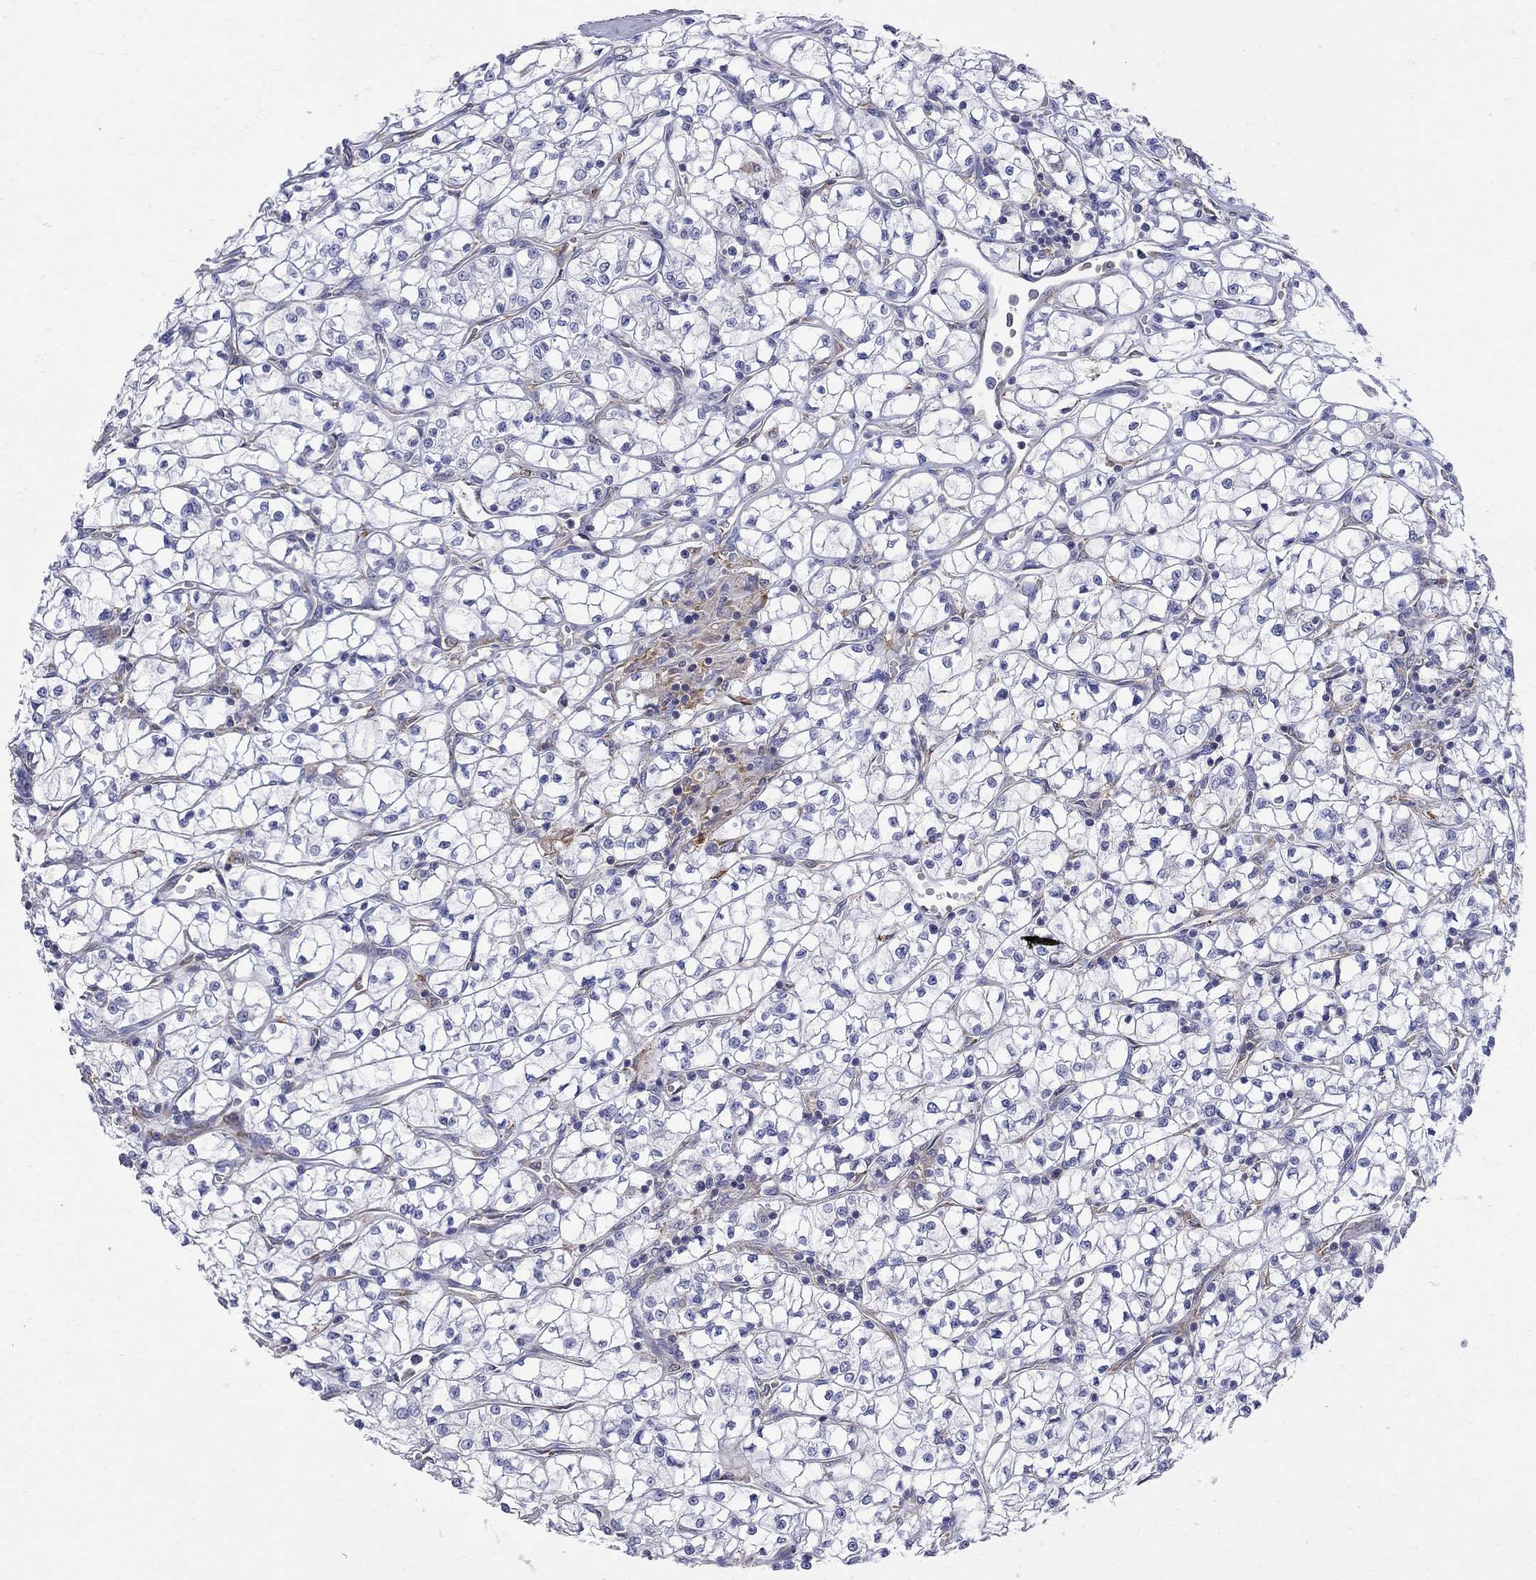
{"staining": {"intensity": "negative", "quantity": "none", "location": "none"}, "tissue": "renal cancer", "cell_type": "Tumor cells", "image_type": "cancer", "snomed": [{"axis": "morphology", "description": "Adenocarcinoma, NOS"}, {"axis": "topography", "description": "Kidney"}], "caption": "Protein analysis of renal cancer (adenocarcinoma) shows no significant expression in tumor cells. (DAB IHC visualized using brightfield microscopy, high magnification).", "gene": "ABI3", "patient": {"sex": "female", "age": 64}}